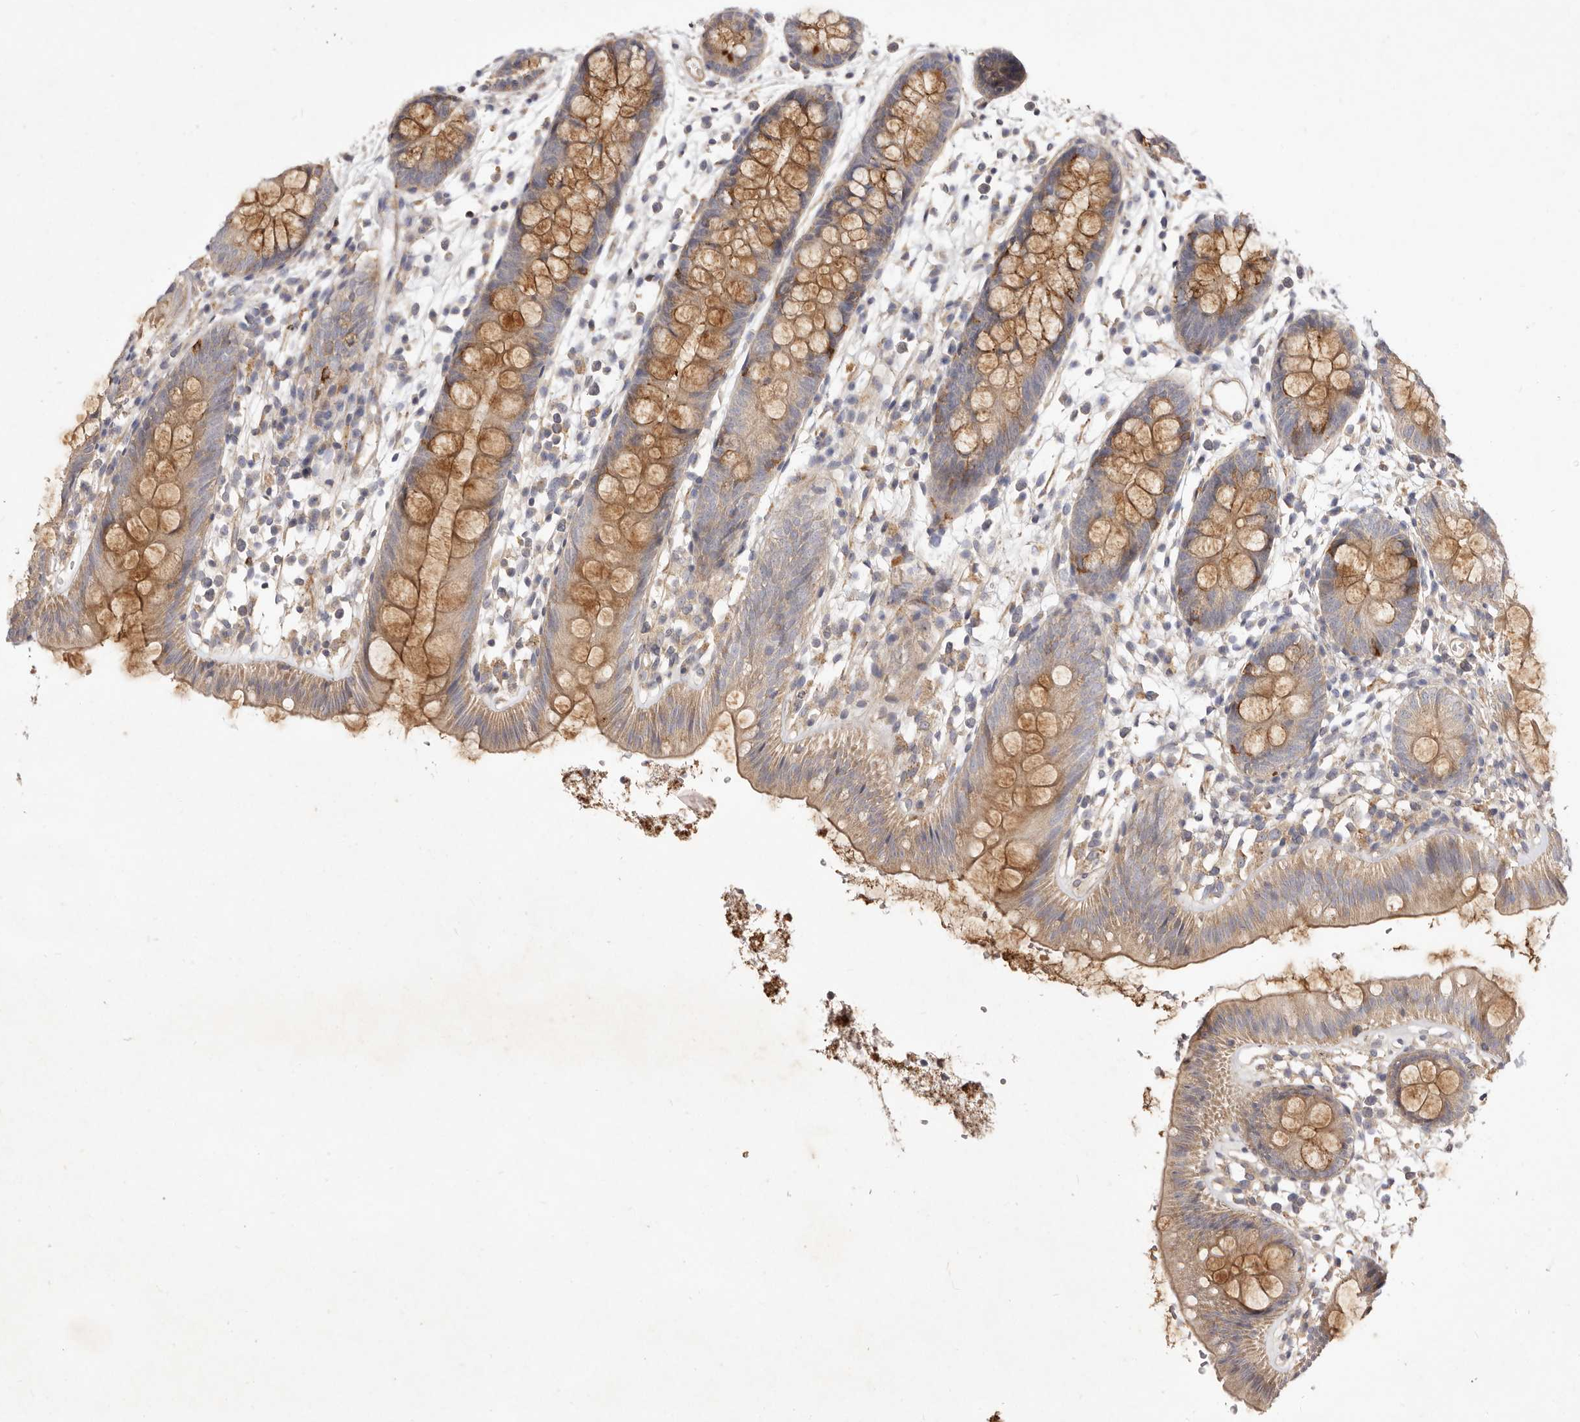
{"staining": {"intensity": "weak", "quantity": ">75%", "location": "cytoplasmic/membranous"}, "tissue": "colon", "cell_type": "Endothelial cells", "image_type": "normal", "snomed": [{"axis": "morphology", "description": "Normal tissue, NOS"}, {"axis": "topography", "description": "Colon"}], "caption": "Immunohistochemical staining of unremarkable colon exhibits weak cytoplasmic/membranous protein expression in about >75% of endothelial cells.", "gene": "ADAMTS9", "patient": {"sex": "male", "age": 56}}